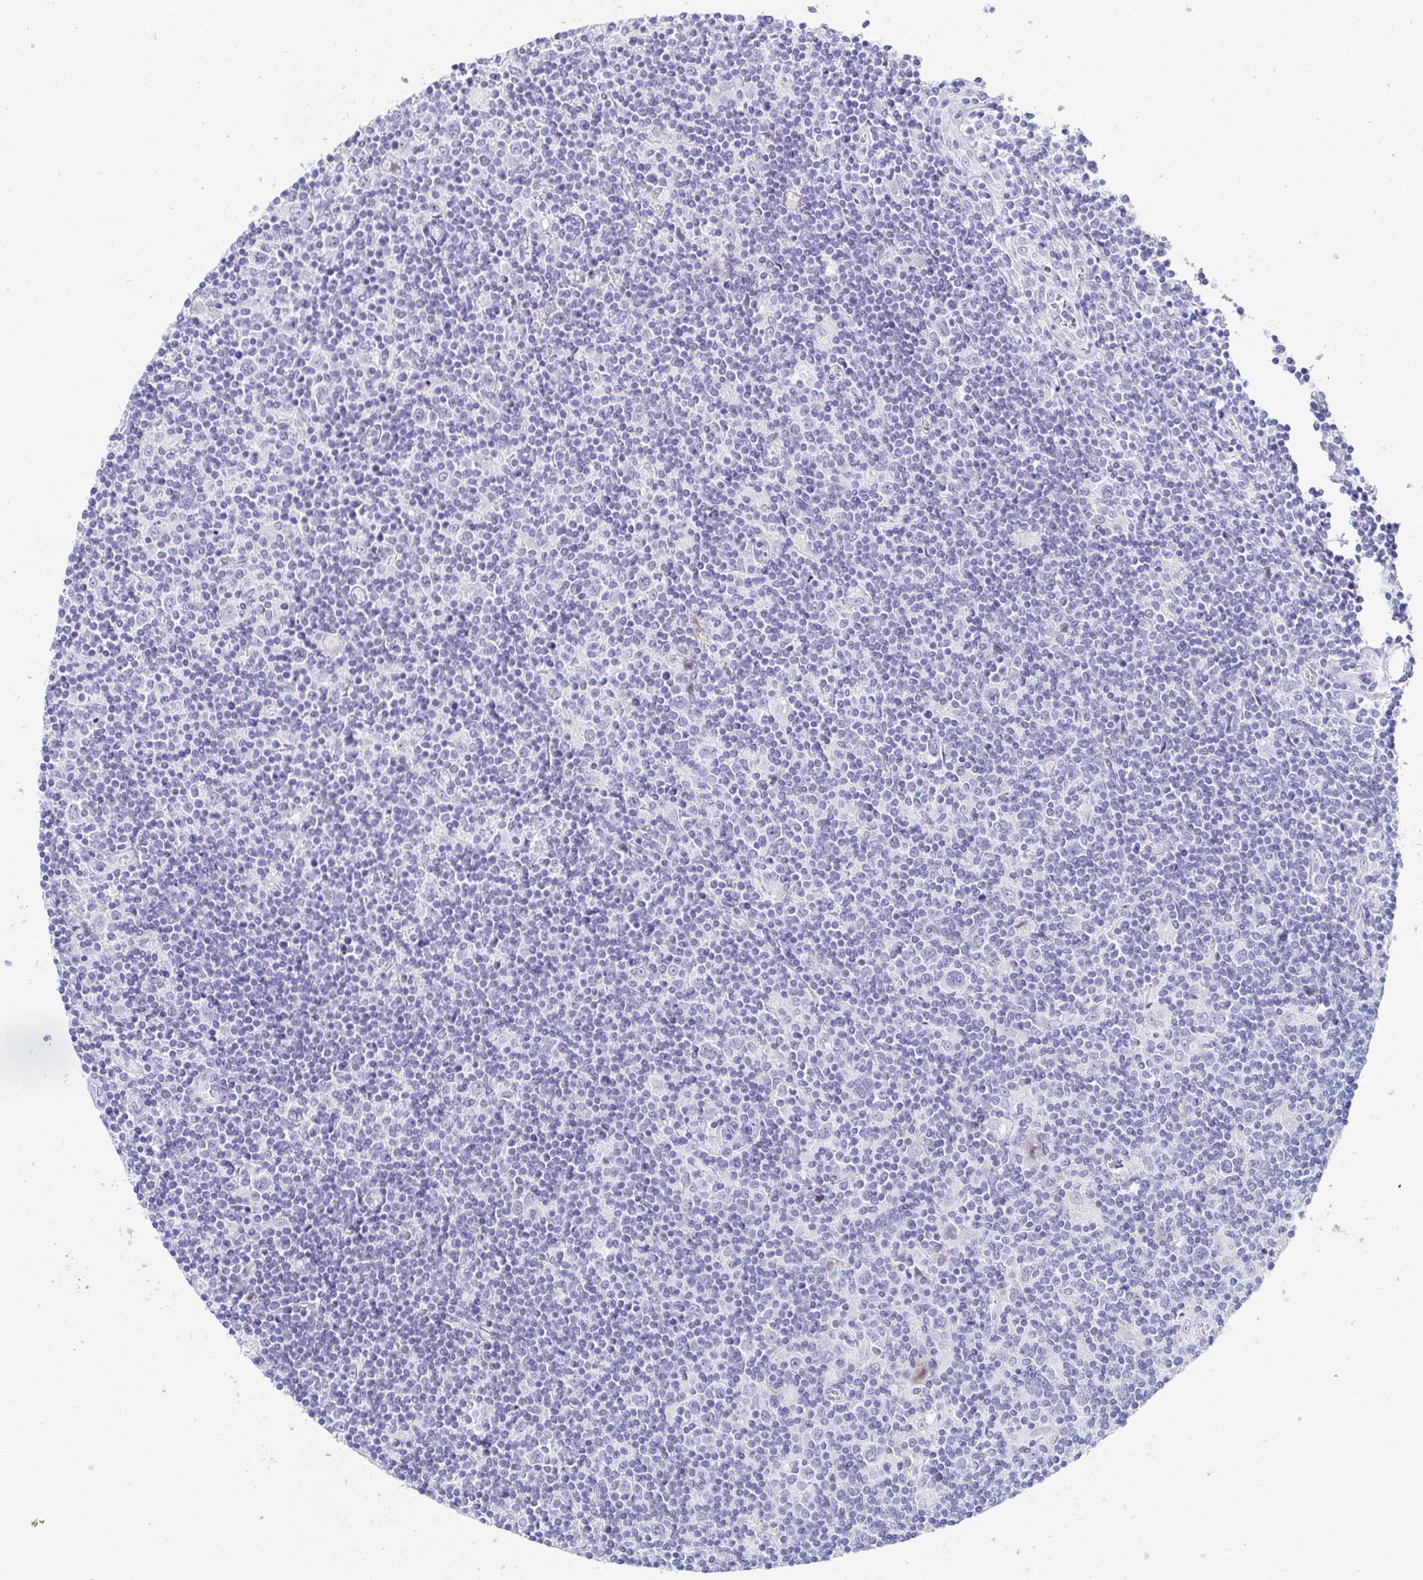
{"staining": {"intensity": "negative", "quantity": "none", "location": "none"}, "tissue": "lymphoma", "cell_type": "Tumor cells", "image_type": "cancer", "snomed": [{"axis": "morphology", "description": "Hodgkin's disease, NOS"}, {"axis": "topography", "description": "Lymph node"}], "caption": "Immunohistochemistry (IHC) image of Hodgkin's disease stained for a protein (brown), which exhibits no positivity in tumor cells.", "gene": "OR10K1", "patient": {"sex": "male", "age": 40}}